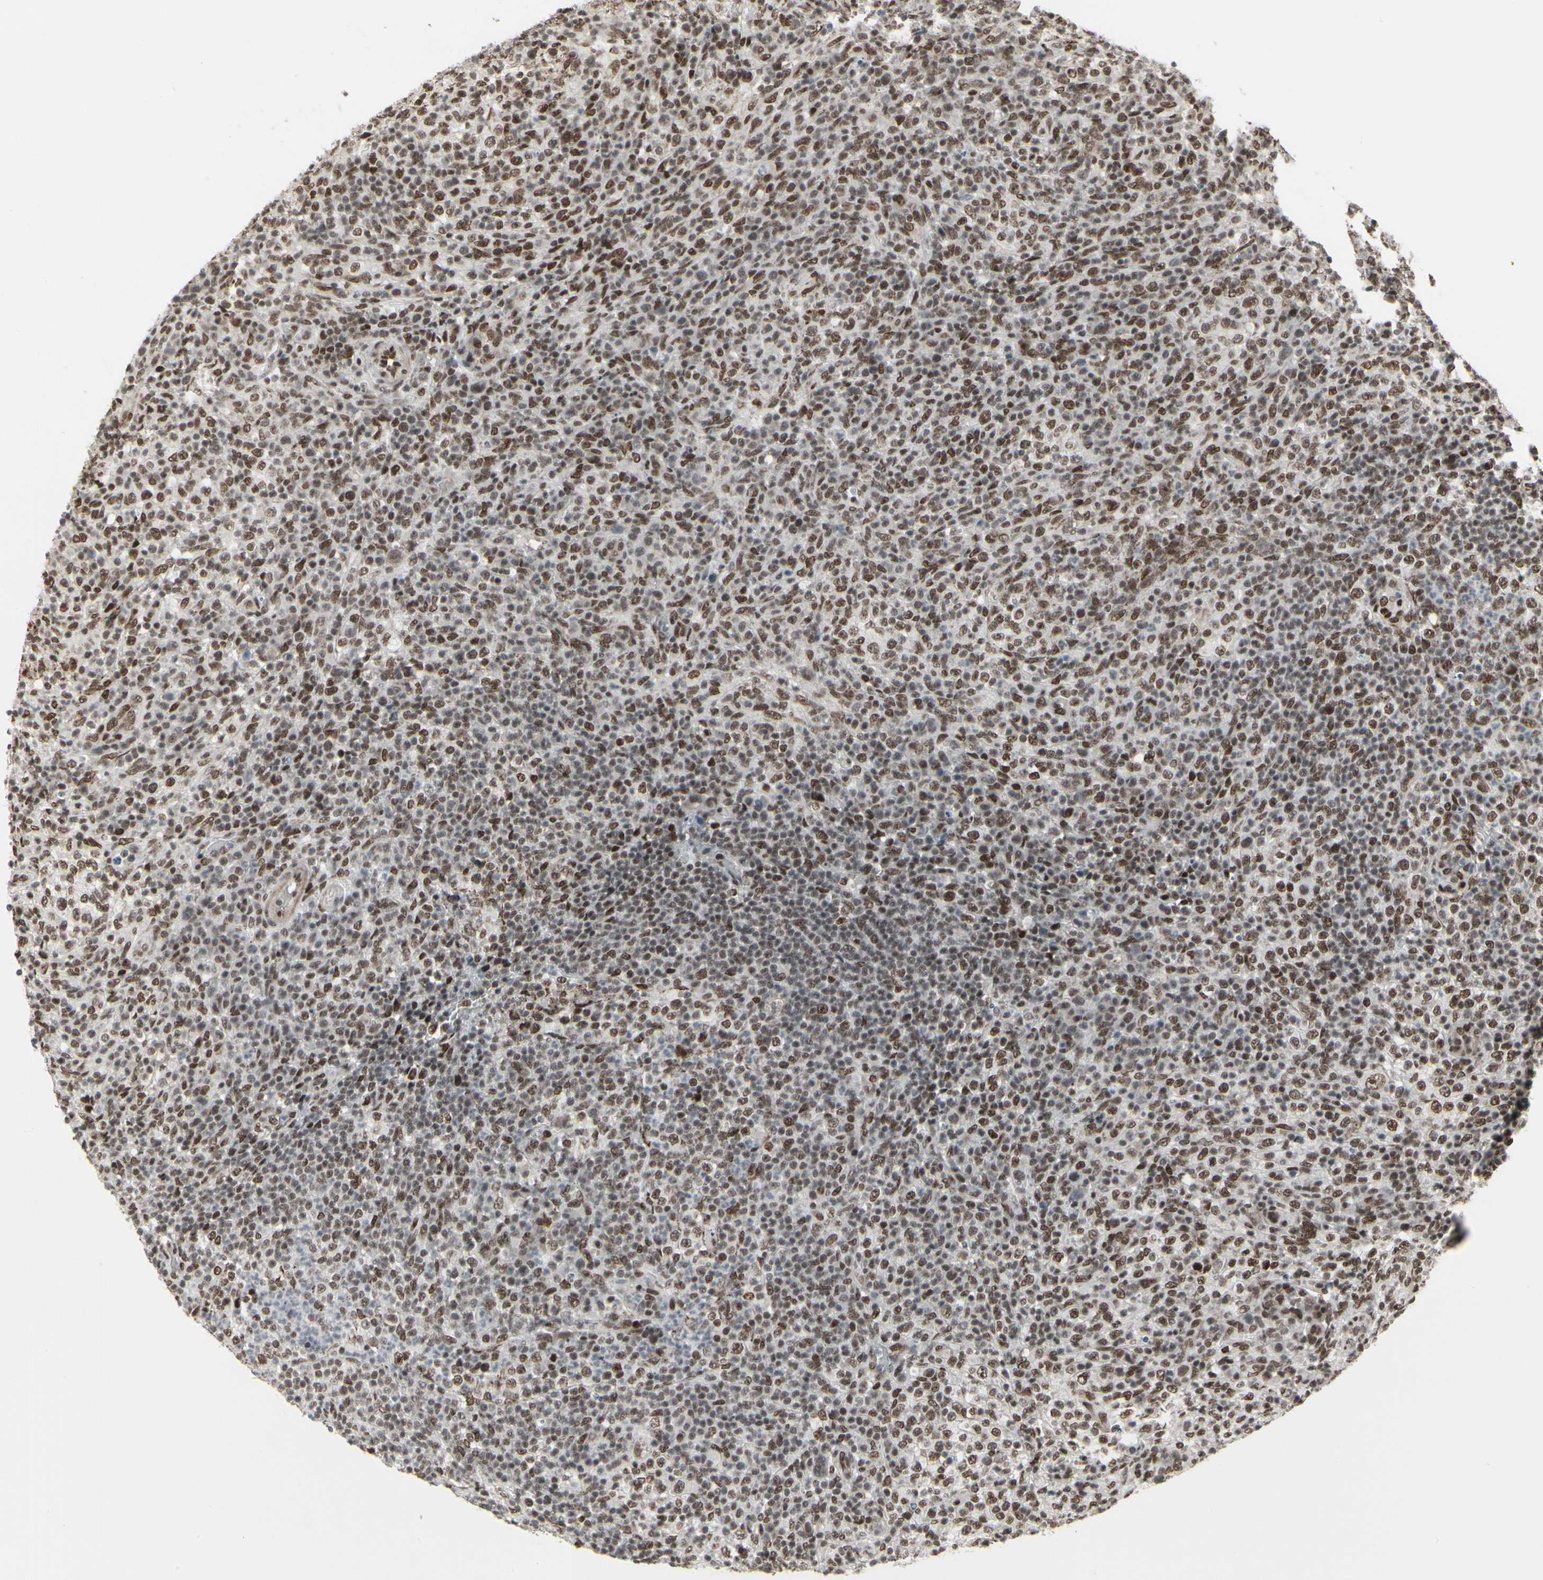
{"staining": {"intensity": "moderate", "quantity": ">75%", "location": "nuclear"}, "tissue": "lymphoma", "cell_type": "Tumor cells", "image_type": "cancer", "snomed": [{"axis": "morphology", "description": "Malignant lymphoma, non-Hodgkin's type, High grade"}, {"axis": "topography", "description": "Lymph node"}], "caption": "Brown immunohistochemical staining in human lymphoma reveals moderate nuclear staining in approximately >75% of tumor cells.", "gene": "HMG20A", "patient": {"sex": "female", "age": 76}}